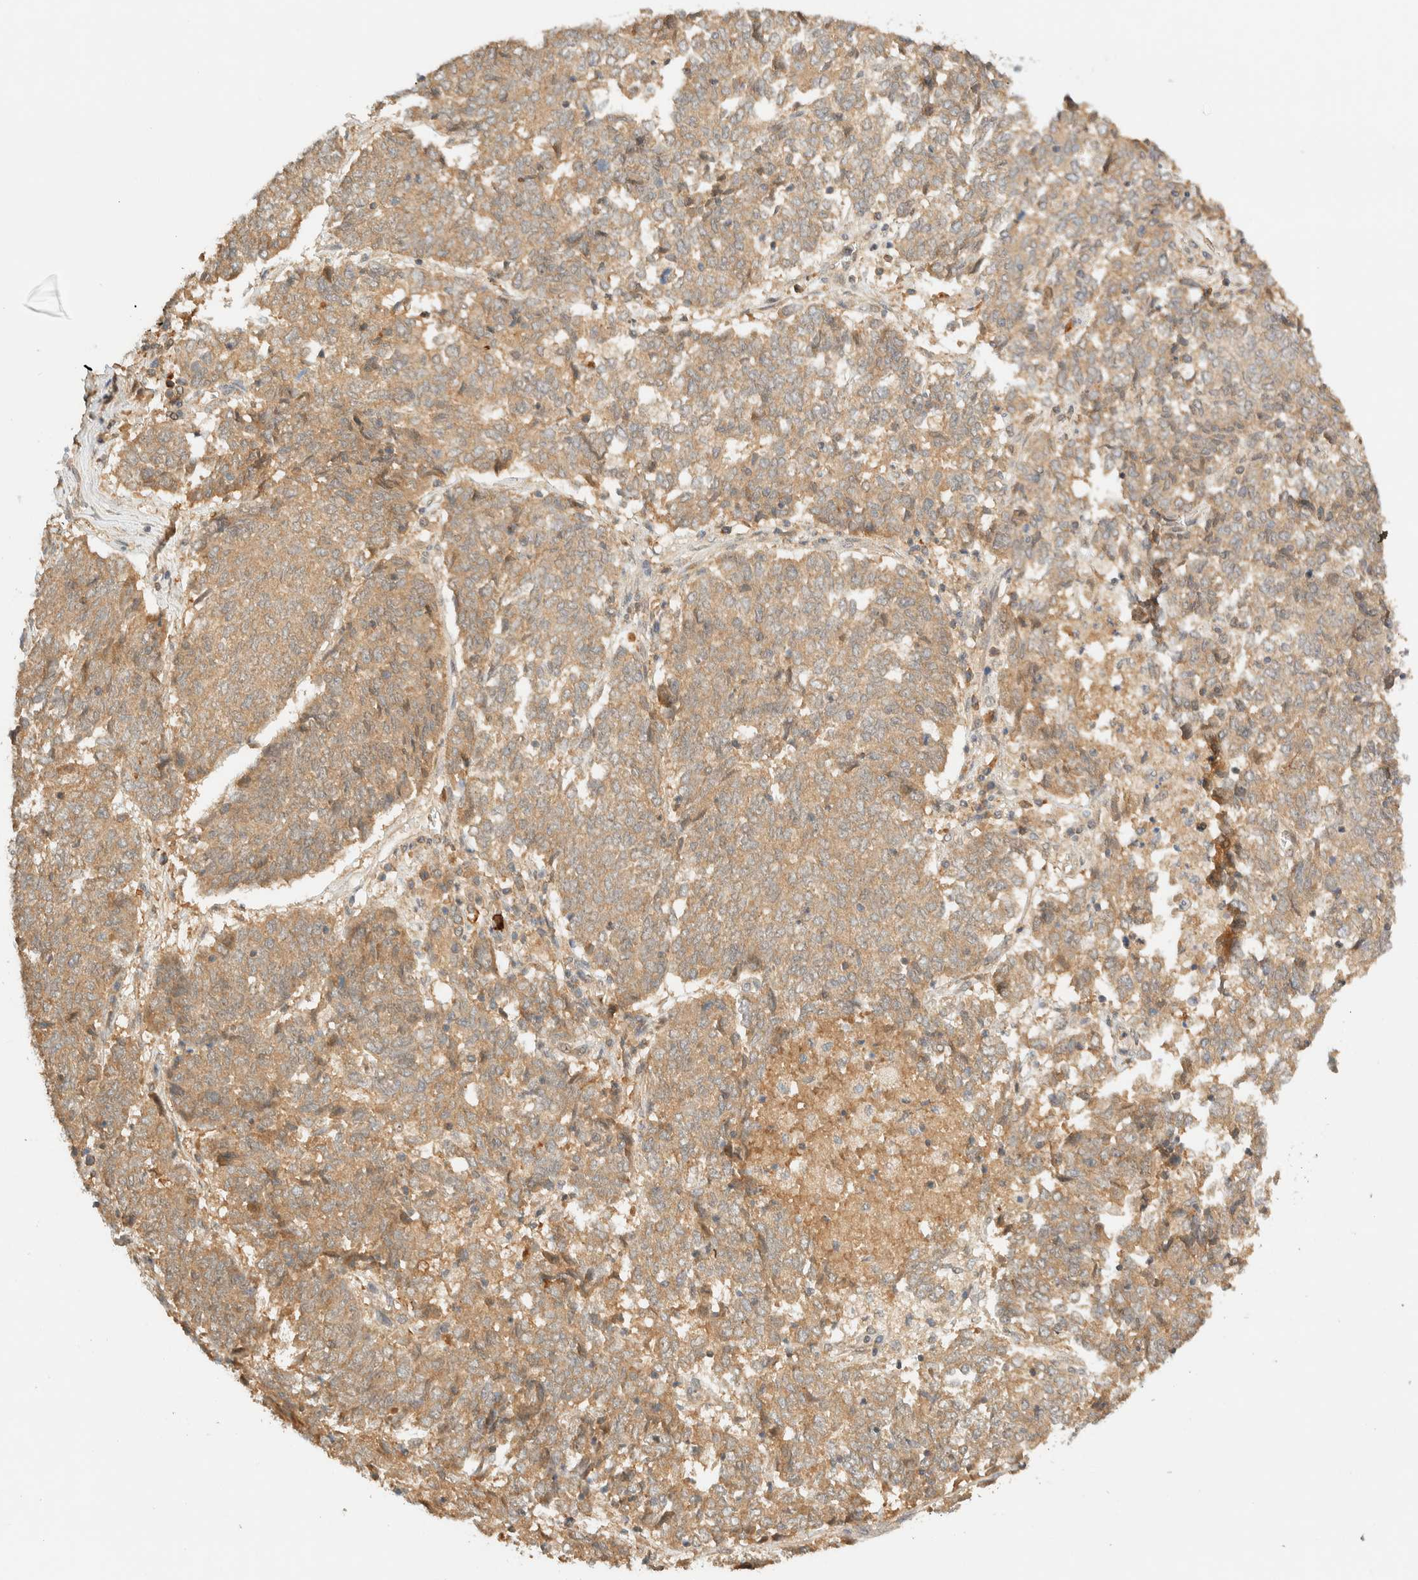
{"staining": {"intensity": "moderate", "quantity": ">75%", "location": "cytoplasmic/membranous"}, "tissue": "endometrial cancer", "cell_type": "Tumor cells", "image_type": "cancer", "snomed": [{"axis": "morphology", "description": "Adenocarcinoma, NOS"}, {"axis": "topography", "description": "Endometrium"}], "caption": "Endometrial adenocarcinoma stained with a brown dye demonstrates moderate cytoplasmic/membranous positive positivity in about >75% of tumor cells.", "gene": "ZBTB34", "patient": {"sex": "female", "age": 80}}